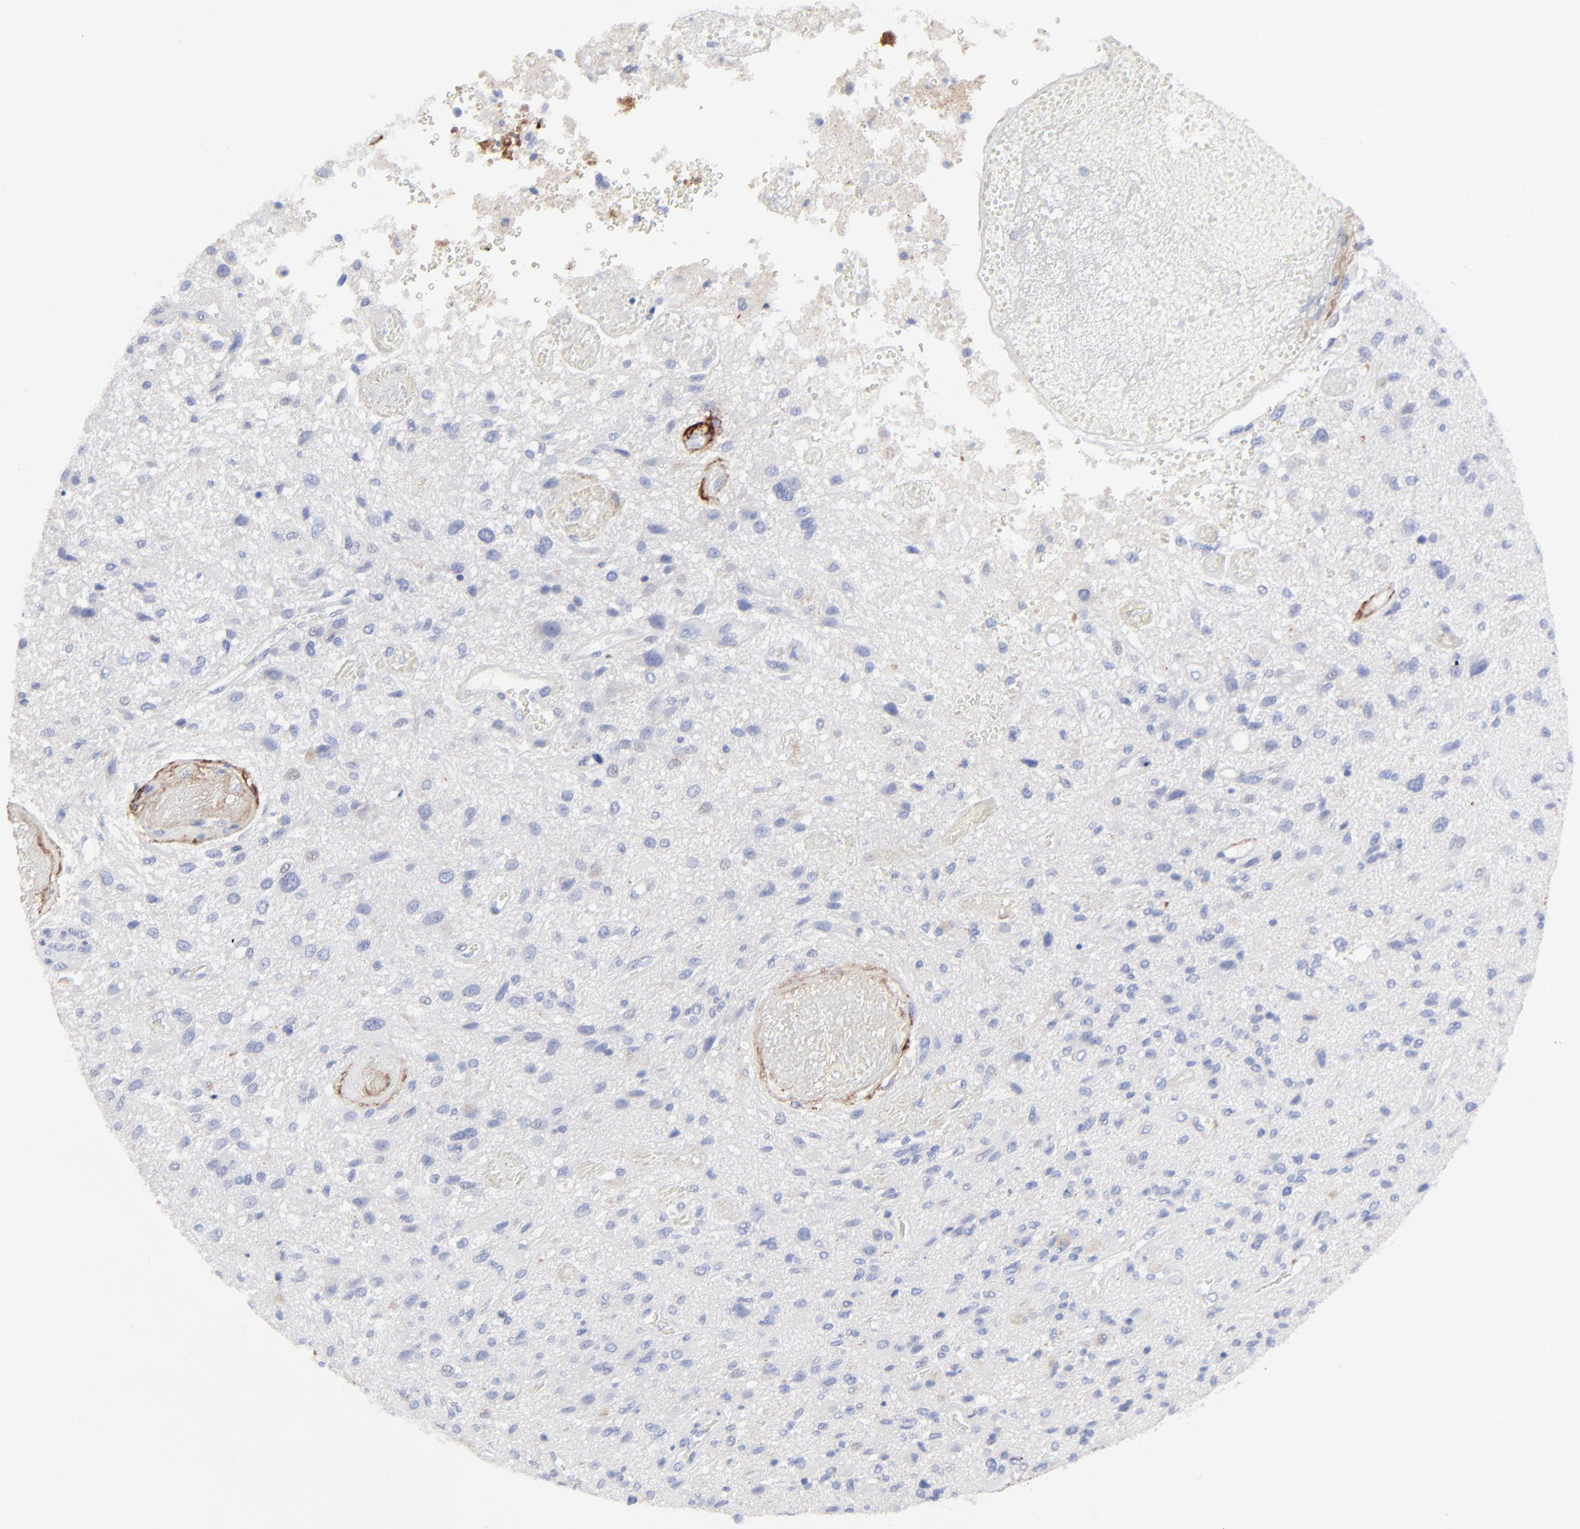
{"staining": {"intensity": "negative", "quantity": "none", "location": "none"}, "tissue": "glioma", "cell_type": "Tumor cells", "image_type": "cancer", "snomed": [{"axis": "morphology", "description": "Normal tissue, NOS"}, {"axis": "morphology", "description": "Glioma, malignant, High grade"}, {"axis": "topography", "description": "Cerebral cortex"}], "caption": "IHC image of neoplastic tissue: glioma stained with DAB (3,3'-diaminobenzidine) reveals no significant protein positivity in tumor cells.", "gene": "FBLN2", "patient": {"sex": "male", "age": 75}}